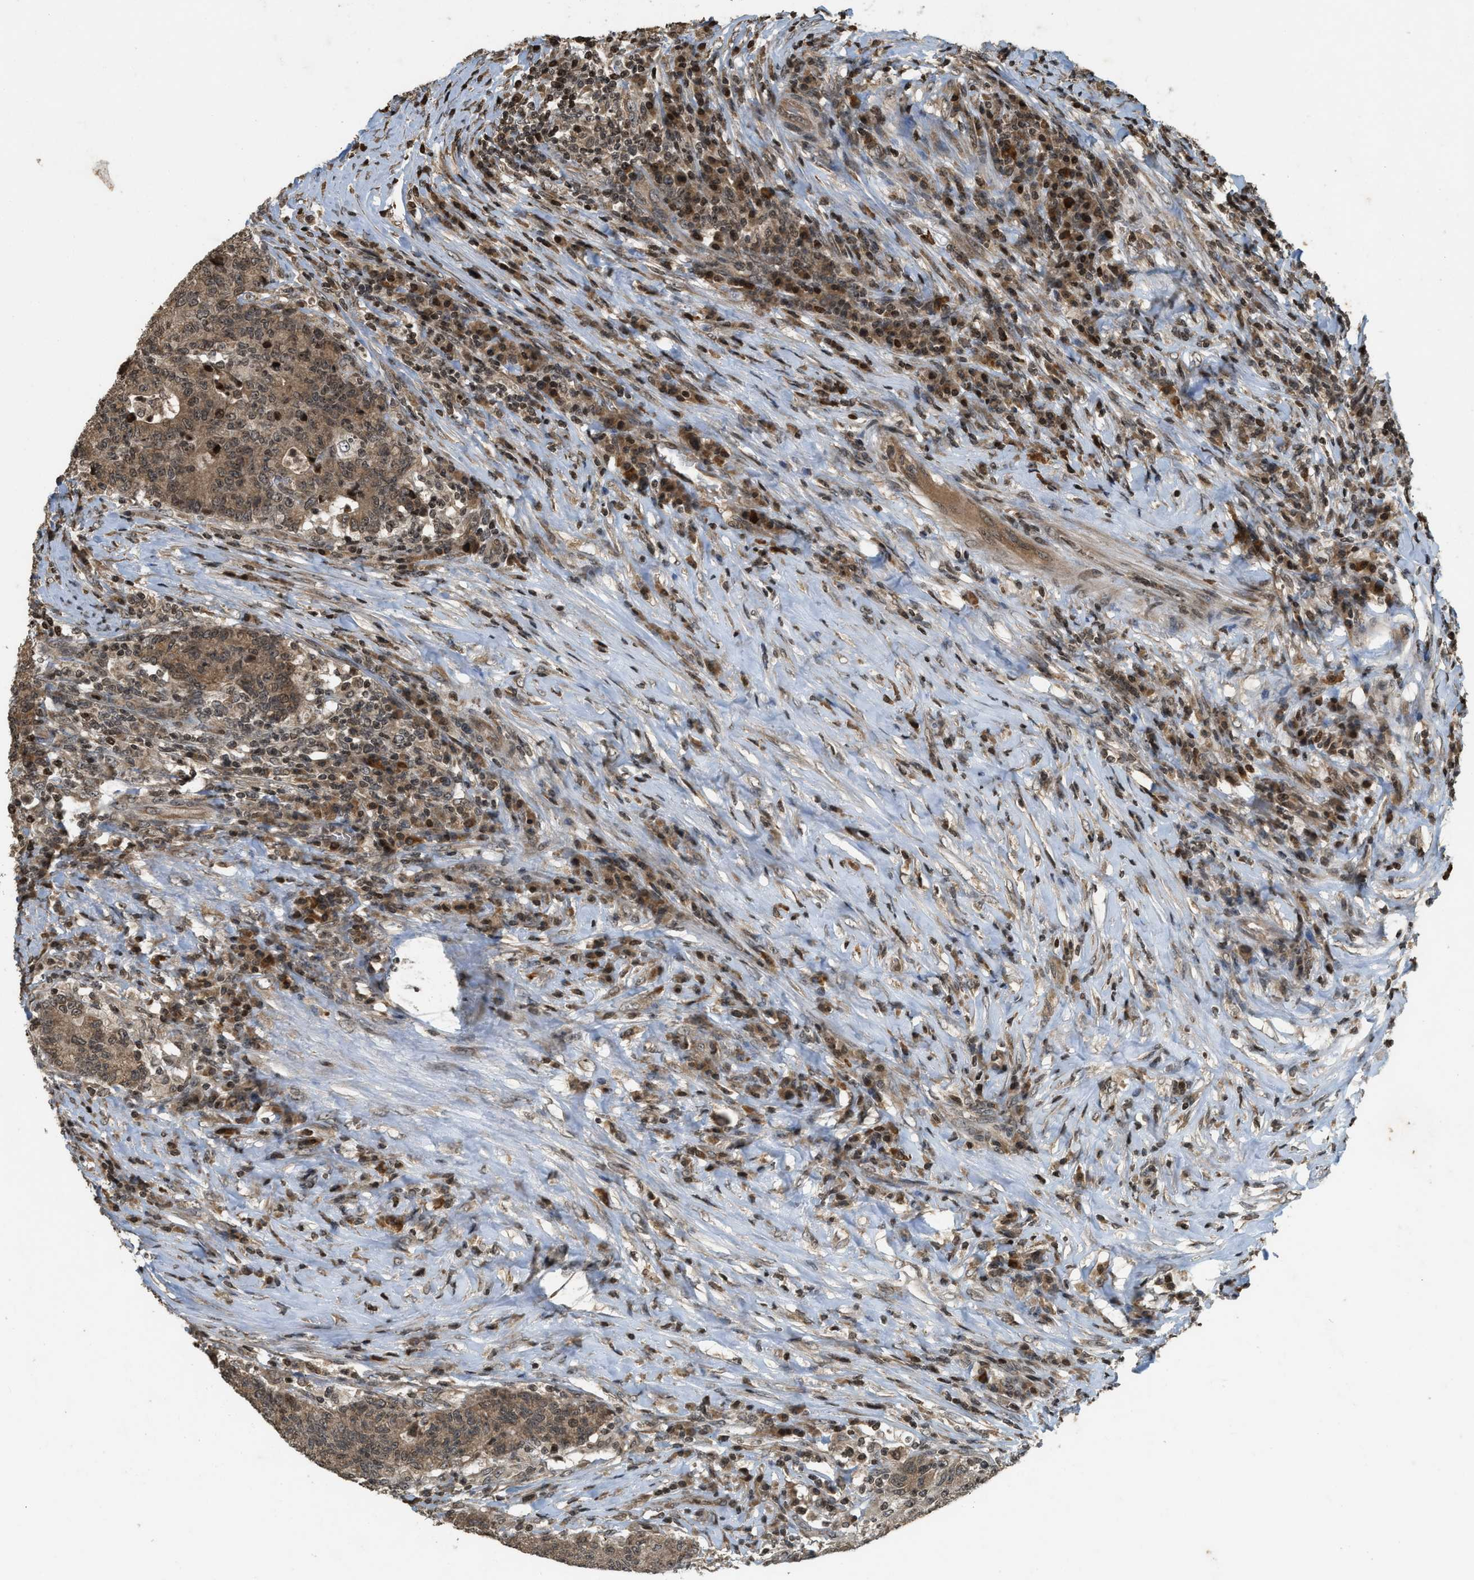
{"staining": {"intensity": "moderate", "quantity": ">75%", "location": "cytoplasmic/membranous,nuclear"}, "tissue": "colorectal cancer", "cell_type": "Tumor cells", "image_type": "cancer", "snomed": [{"axis": "morphology", "description": "Normal tissue, NOS"}, {"axis": "morphology", "description": "Adenocarcinoma, NOS"}, {"axis": "topography", "description": "Colon"}], "caption": "IHC photomicrograph of colorectal cancer (adenocarcinoma) stained for a protein (brown), which exhibits medium levels of moderate cytoplasmic/membranous and nuclear expression in about >75% of tumor cells.", "gene": "SIAH1", "patient": {"sex": "female", "age": 75}}